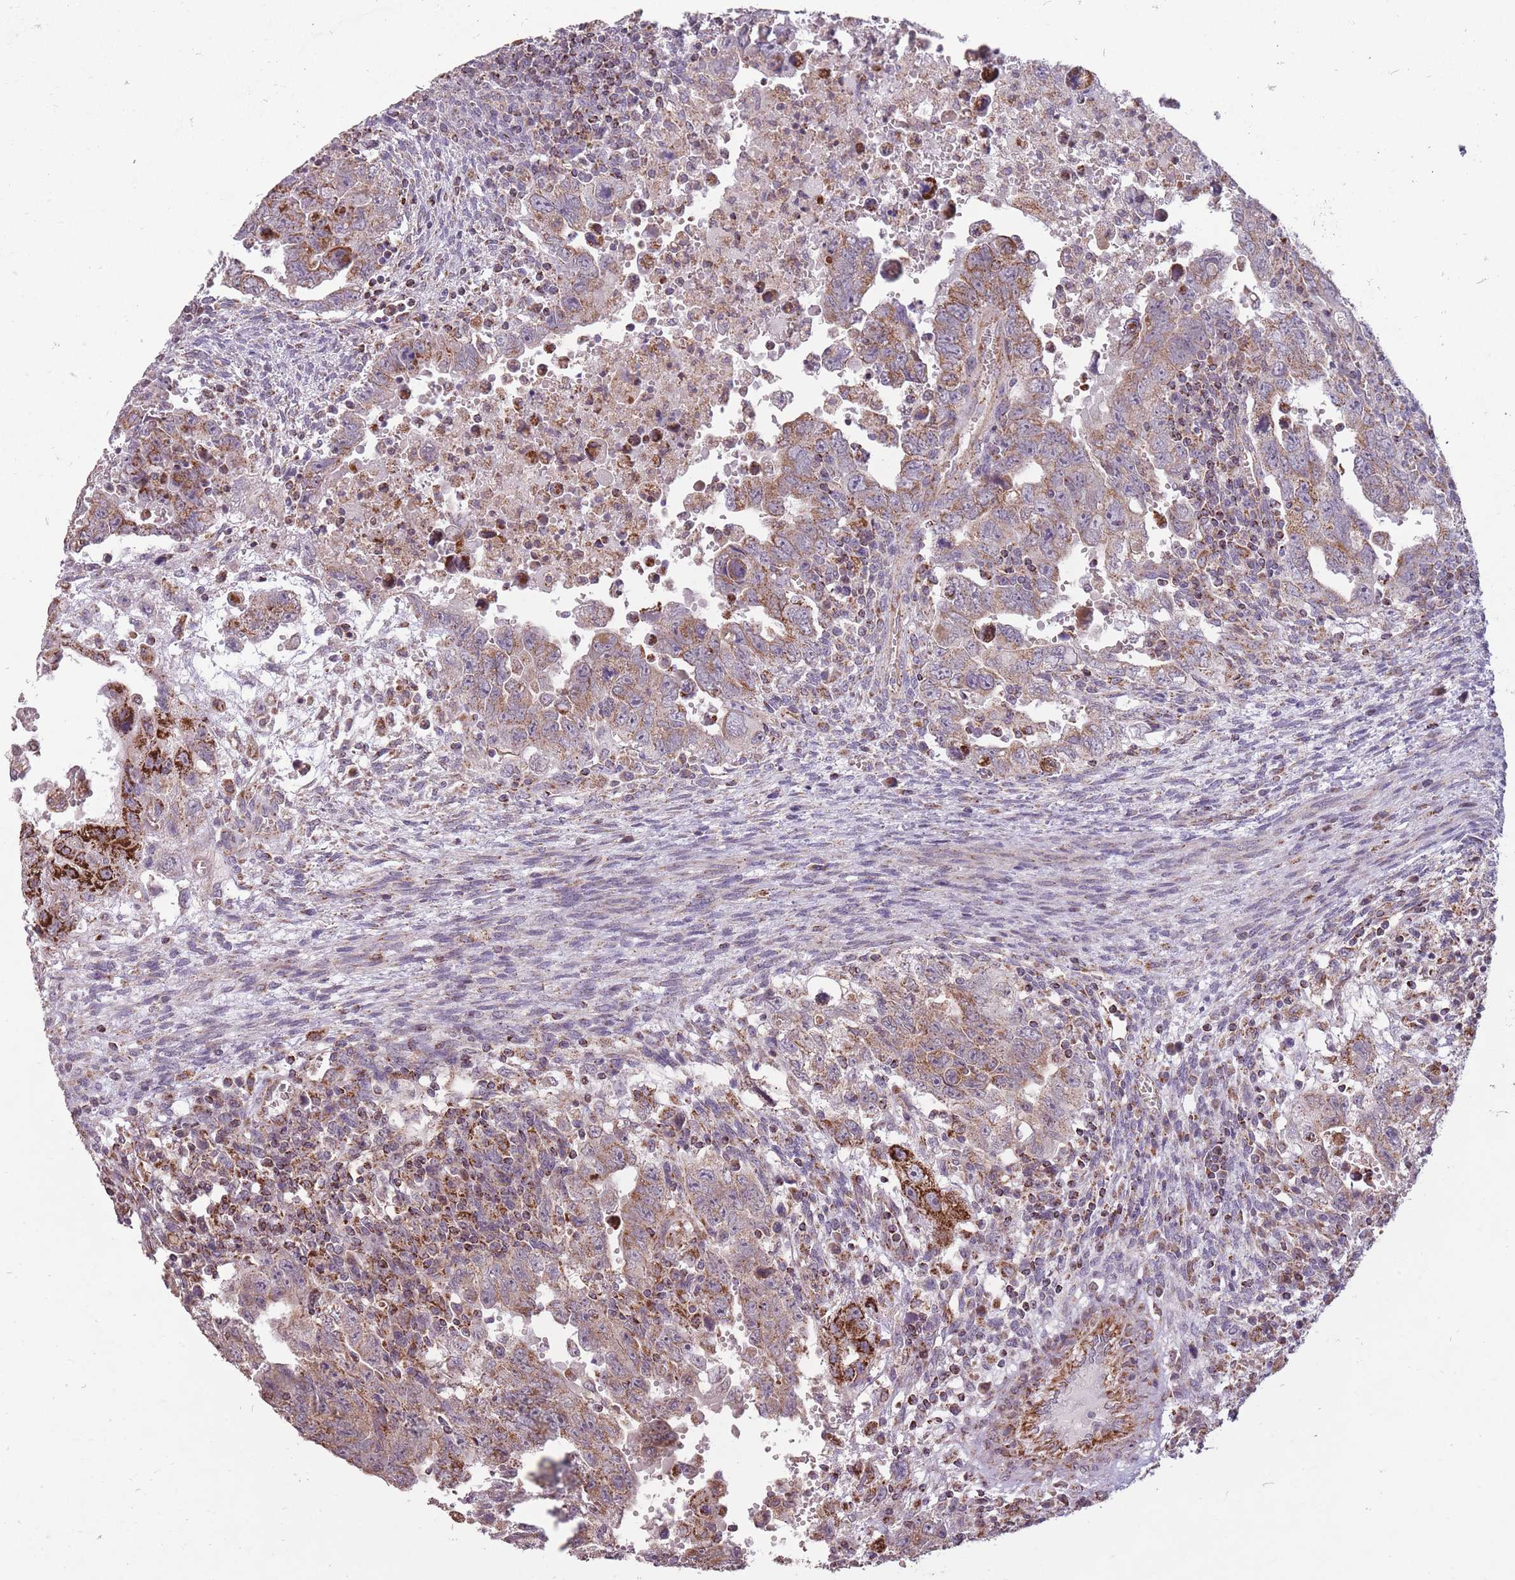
{"staining": {"intensity": "strong", "quantity": "<25%", "location": "cytoplasmic/membranous"}, "tissue": "testis cancer", "cell_type": "Tumor cells", "image_type": "cancer", "snomed": [{"axis": "morphology", "description": "Carcinoma, Embryonal, NOS"}, {"axis": "topography", "description": "Testis"}], "caption": "Human testis cancer stained with a protein marker shows strong staining in tumor cells.", "gene": "CNOT8", "patient": {"sex": "male", "age": 28}}